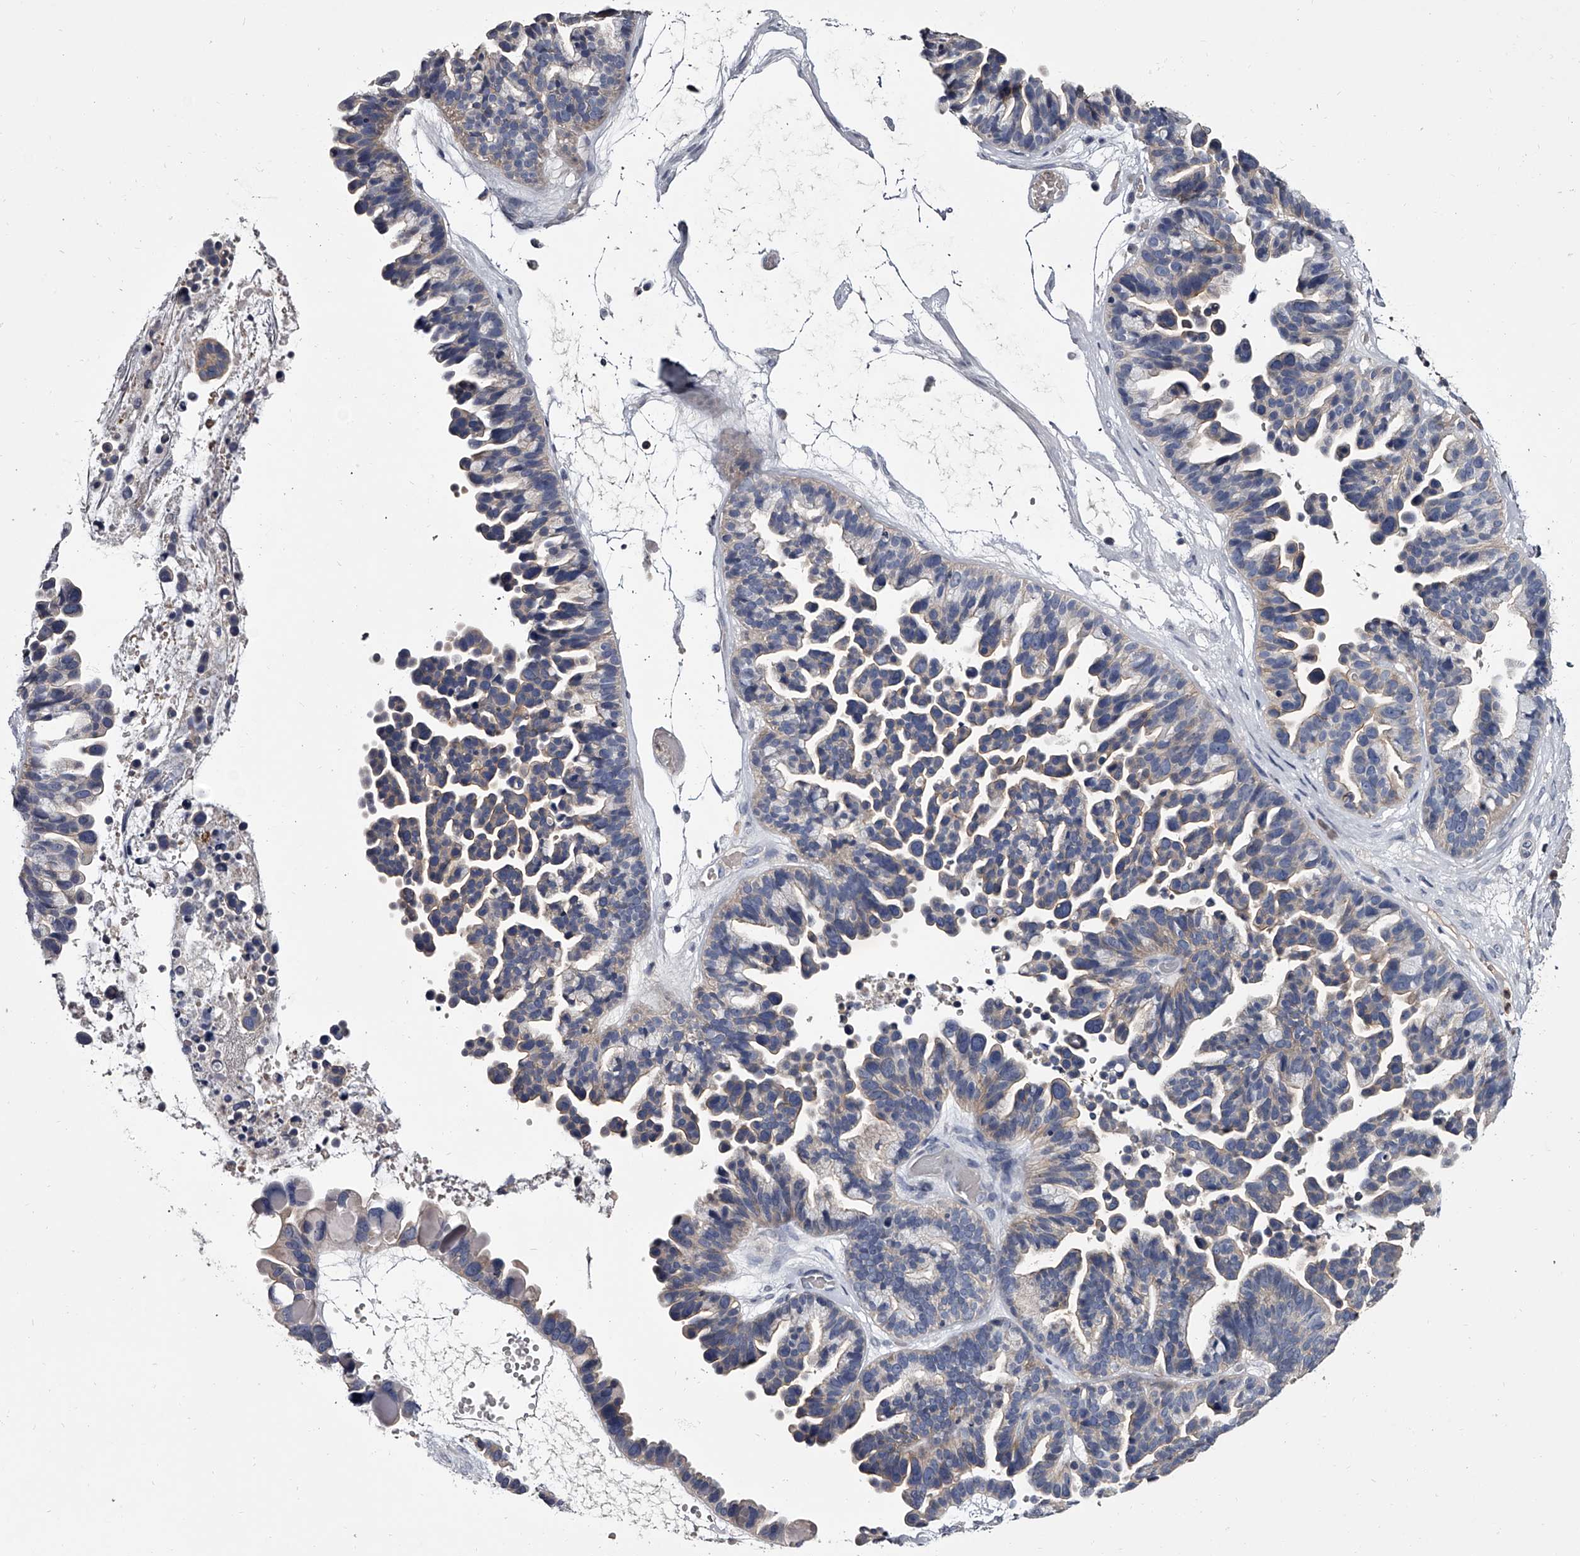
{"staining": {"intensity": "weak", "quantity": "<25%", "location": "cytoplasmic/membranous"}, "tissue": "ovarian cancer", "cell_type": "Tumor cells", "image_type": "cancer", "snomed": [{"axis": "morphology", "description": "Cystadenocarcinoma, serous, NOS"}, {"axis": "topography", "description": "Ovary"}], "caption": "This histopathology image is of serous cystadenocarcinoma (ovarian) stained with immunohistochemistry to label a protein in brown with the nuclei are counter-stained blue. There is no positivity in tumor cells.", "gene": "GAPVD1", "patient": {"sex": "female", "age": 56}}